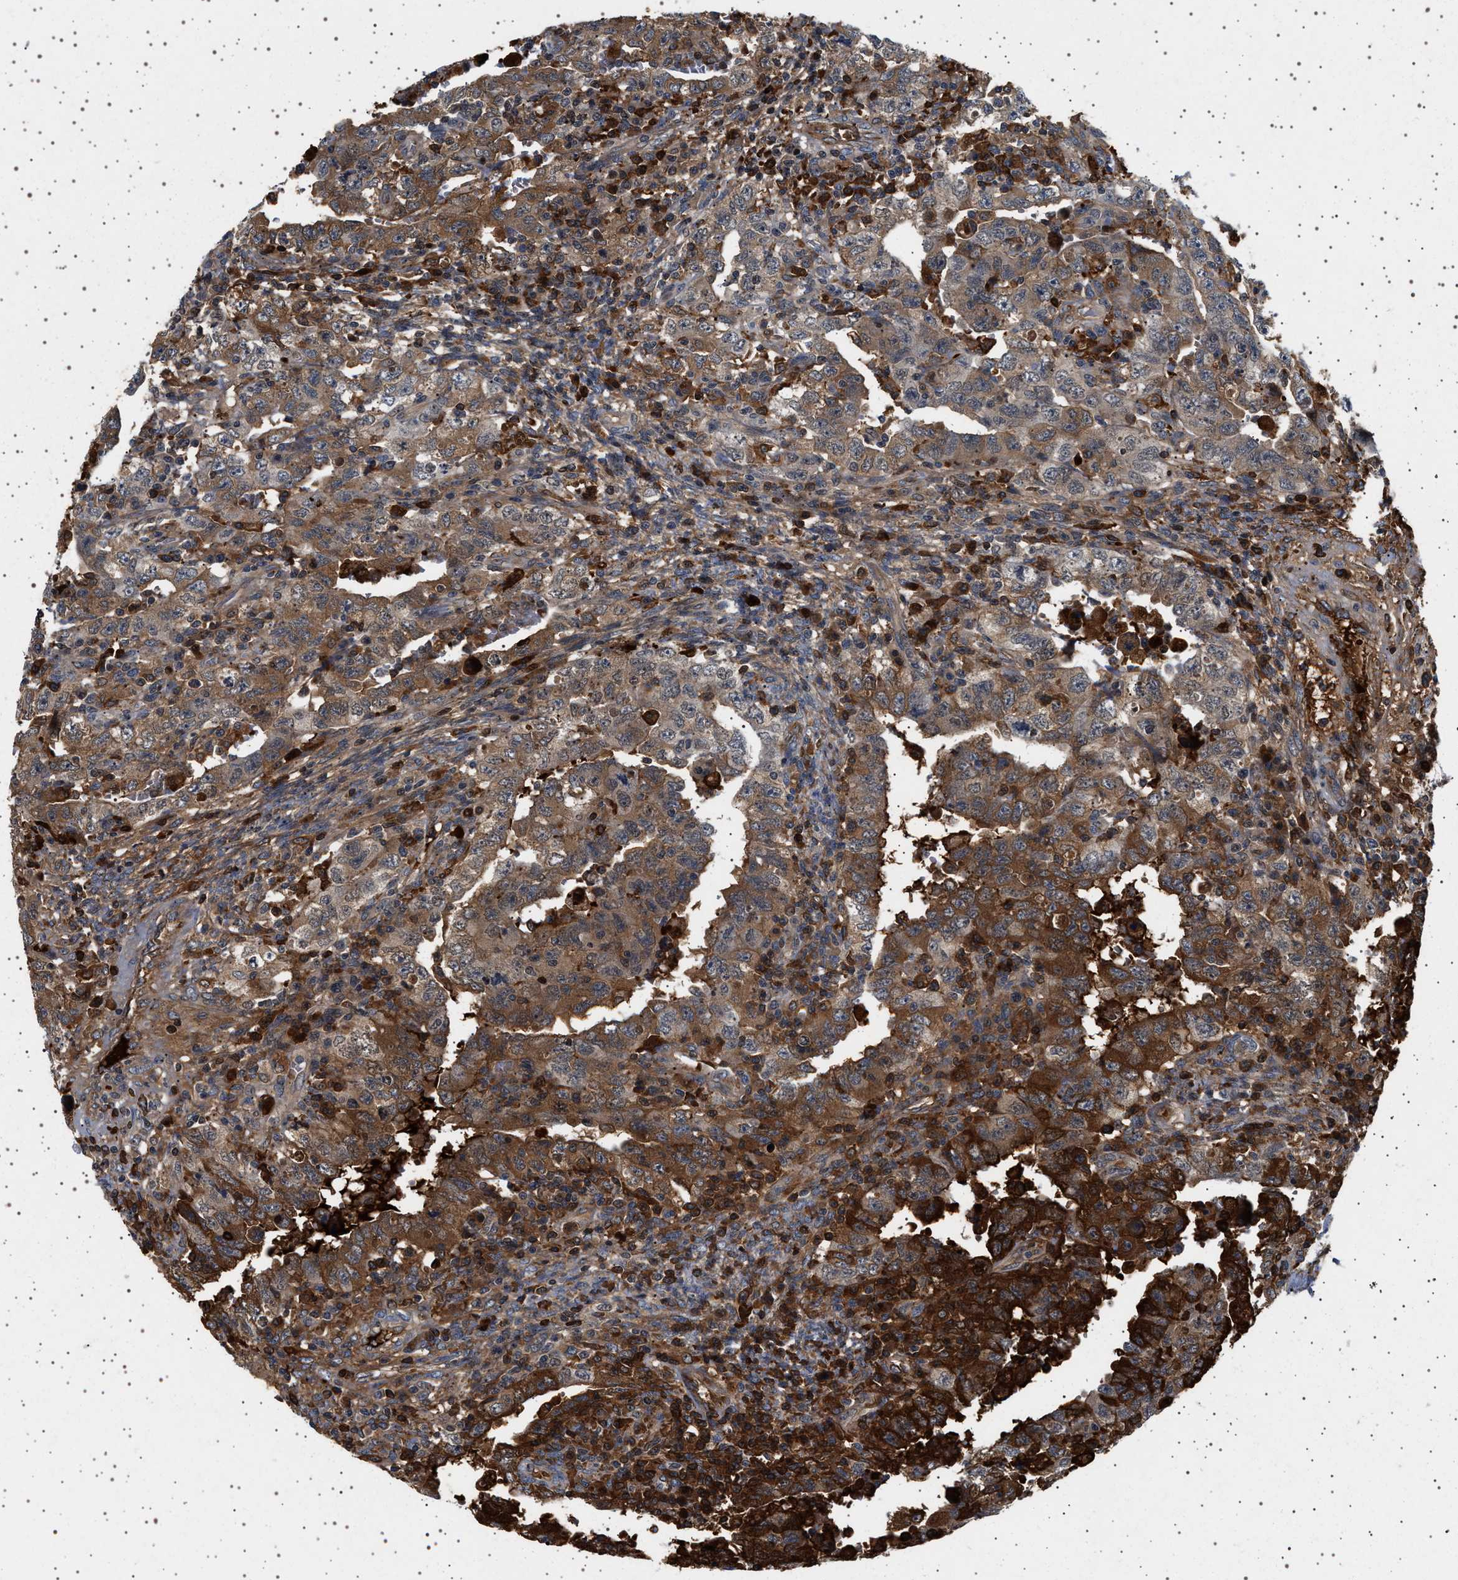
{"staining": {"intensity": "strong", "quantity": ">75%", "location": "cytoplasmic/membranous"}, "tissue": "testis cancer", "cell_type": "Tumor cells", "image_type": "cancer", "snomed": [{"axis": "morphology", "description": "Carcinoma, Embryonal, NOS"}, {"axis": "topography", "description": "Testis"}], "caption": "High-power microscopy captured an immunohistochemistry histopathology image of testis cancer, revealing strong cytoplasmic/membranous staining in about >75% of tumor cells.", "gene": "FICD", "patient": {"sex": "male", "age": 26}}